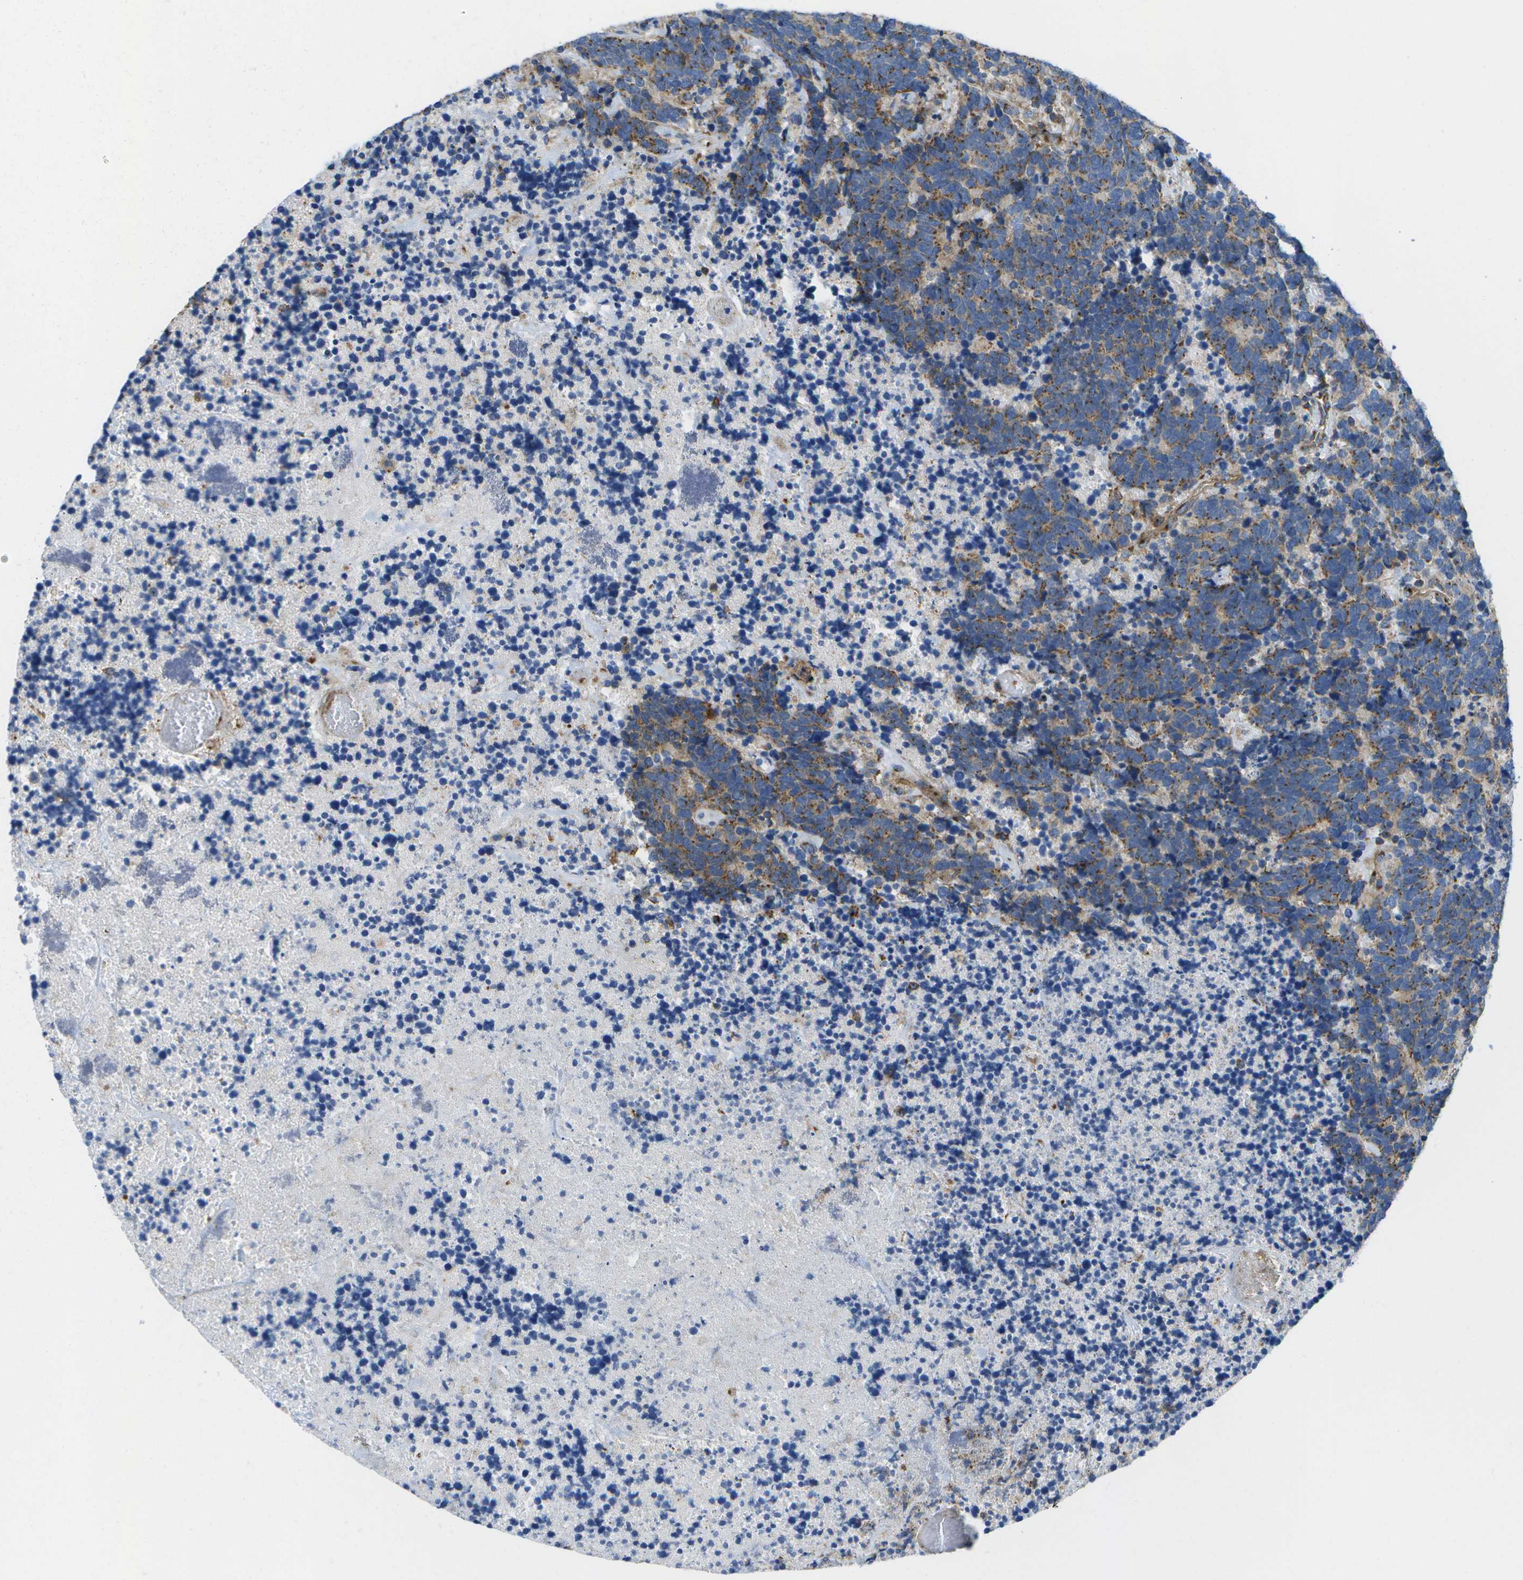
{"staining": {"intensity": "moderate", "quantity": ">75%", "location": "cytoplasmic/membranous"}, "tissue": "carcinoid", "cell_type": "Tumor cells", "image_type": "cancer", "snomed": [{"axis": "morphology", "description": "Carcinoma, NOS"}, {"axis": "morphology", "description": "Carcinoid, malignant, NOS"}, {"axis": "topography", "description": "Urinary bladder"}], "caption": "A brown stain labels moderate cytoplasmic/membranous staining of a protein in human carcinoid tumor cells.", "gene": "BST2", "patient": {"sex": "male", "age": 57}}